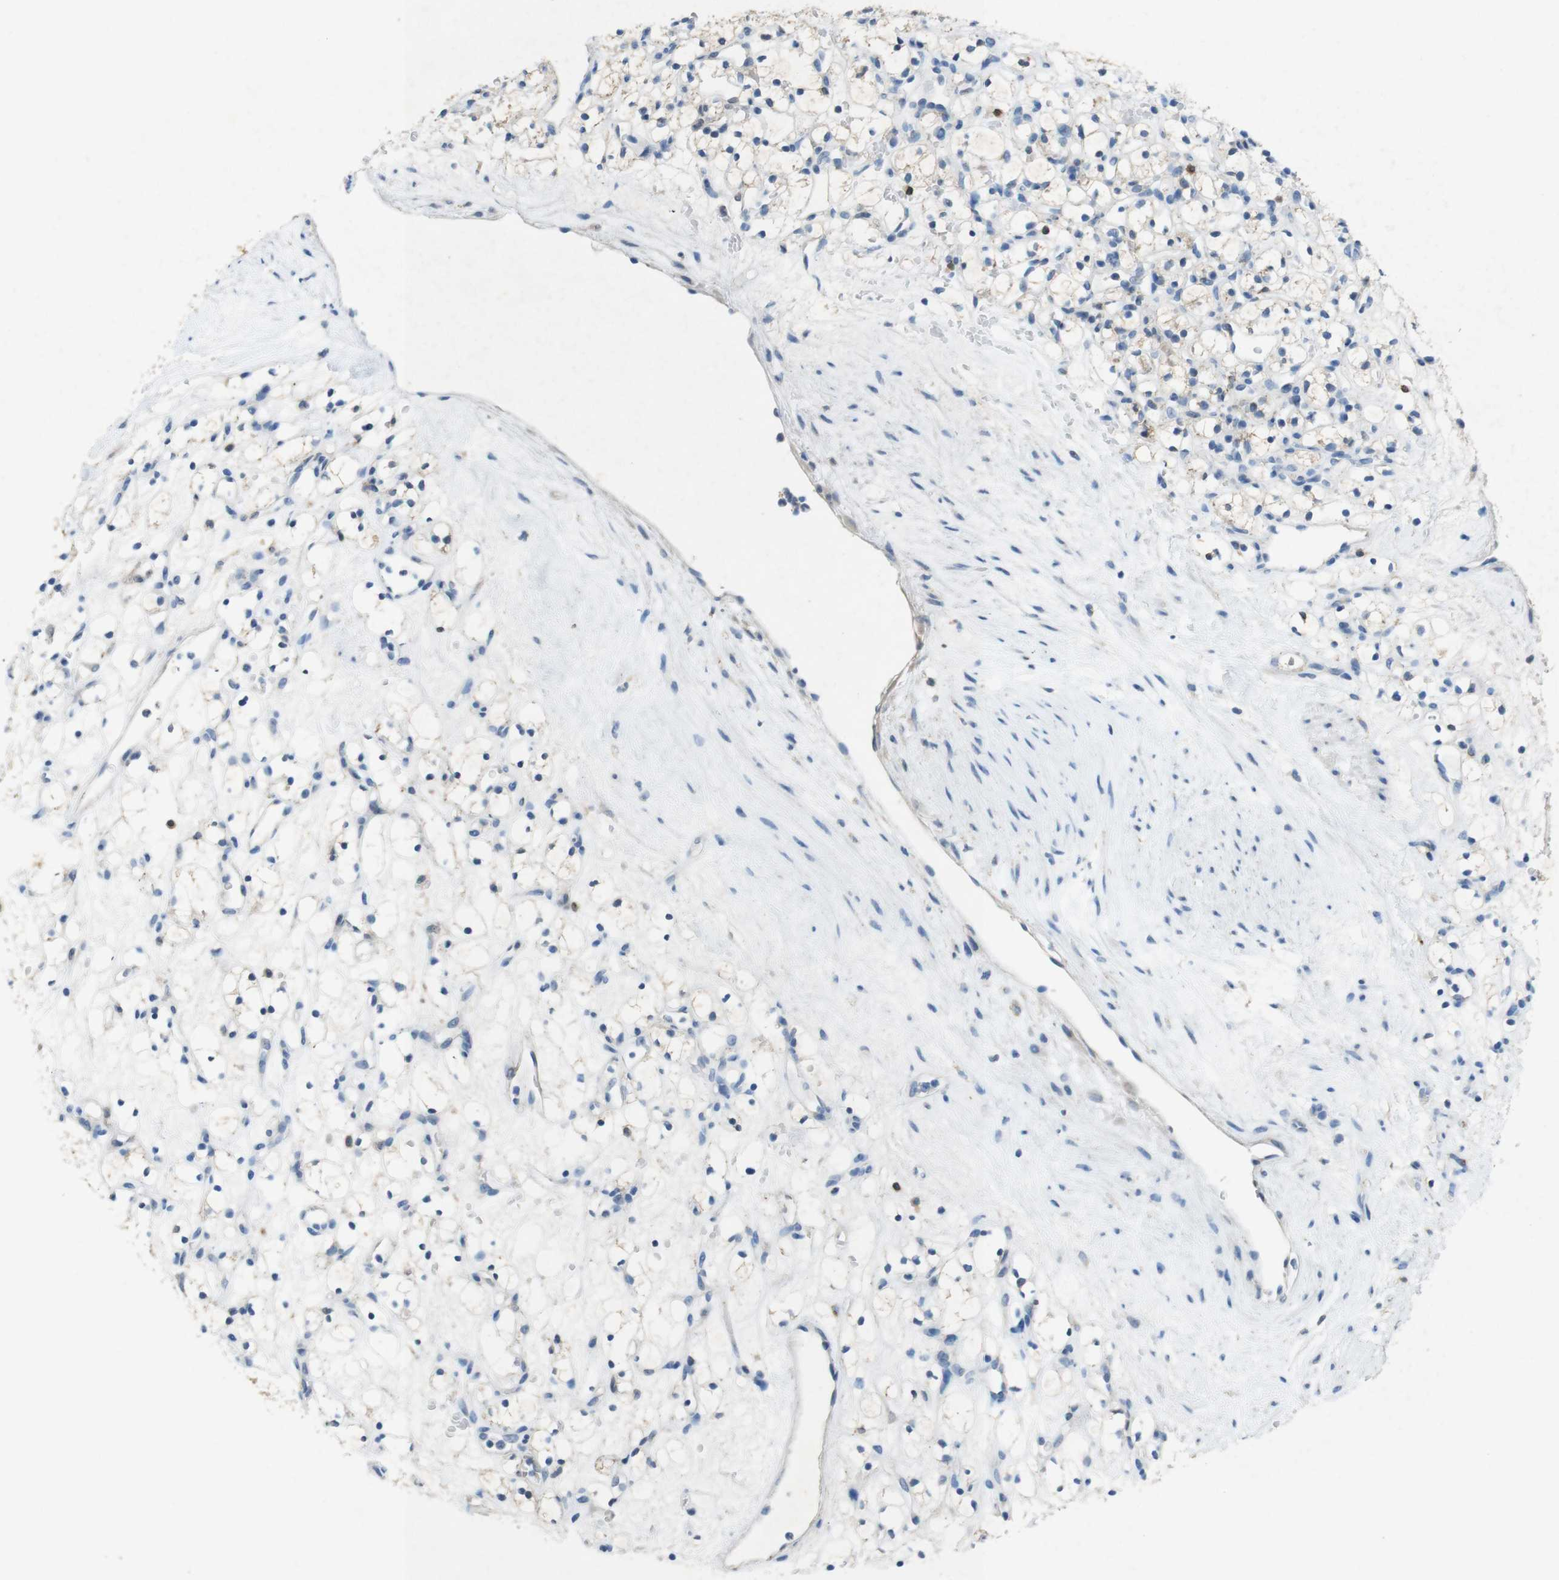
{"staining": {"intensity": "negative", "quantity": "none", "location": "none"}, "tissue": "renal cancer", "cell_type": "Tumor cells", "image_type": "cancer", "snomed": [{"axis": "morphology", "description": "Adenocarcinoma, NOS"}, {"axis": "topography", "description": "Kidney"}], "caption": "The photomicrograph exhibits no significant positivity in tumor cells of renal adenocarcinoma.", "gene": "TJP3", "patient": {"sex": "female", "age": 60}}